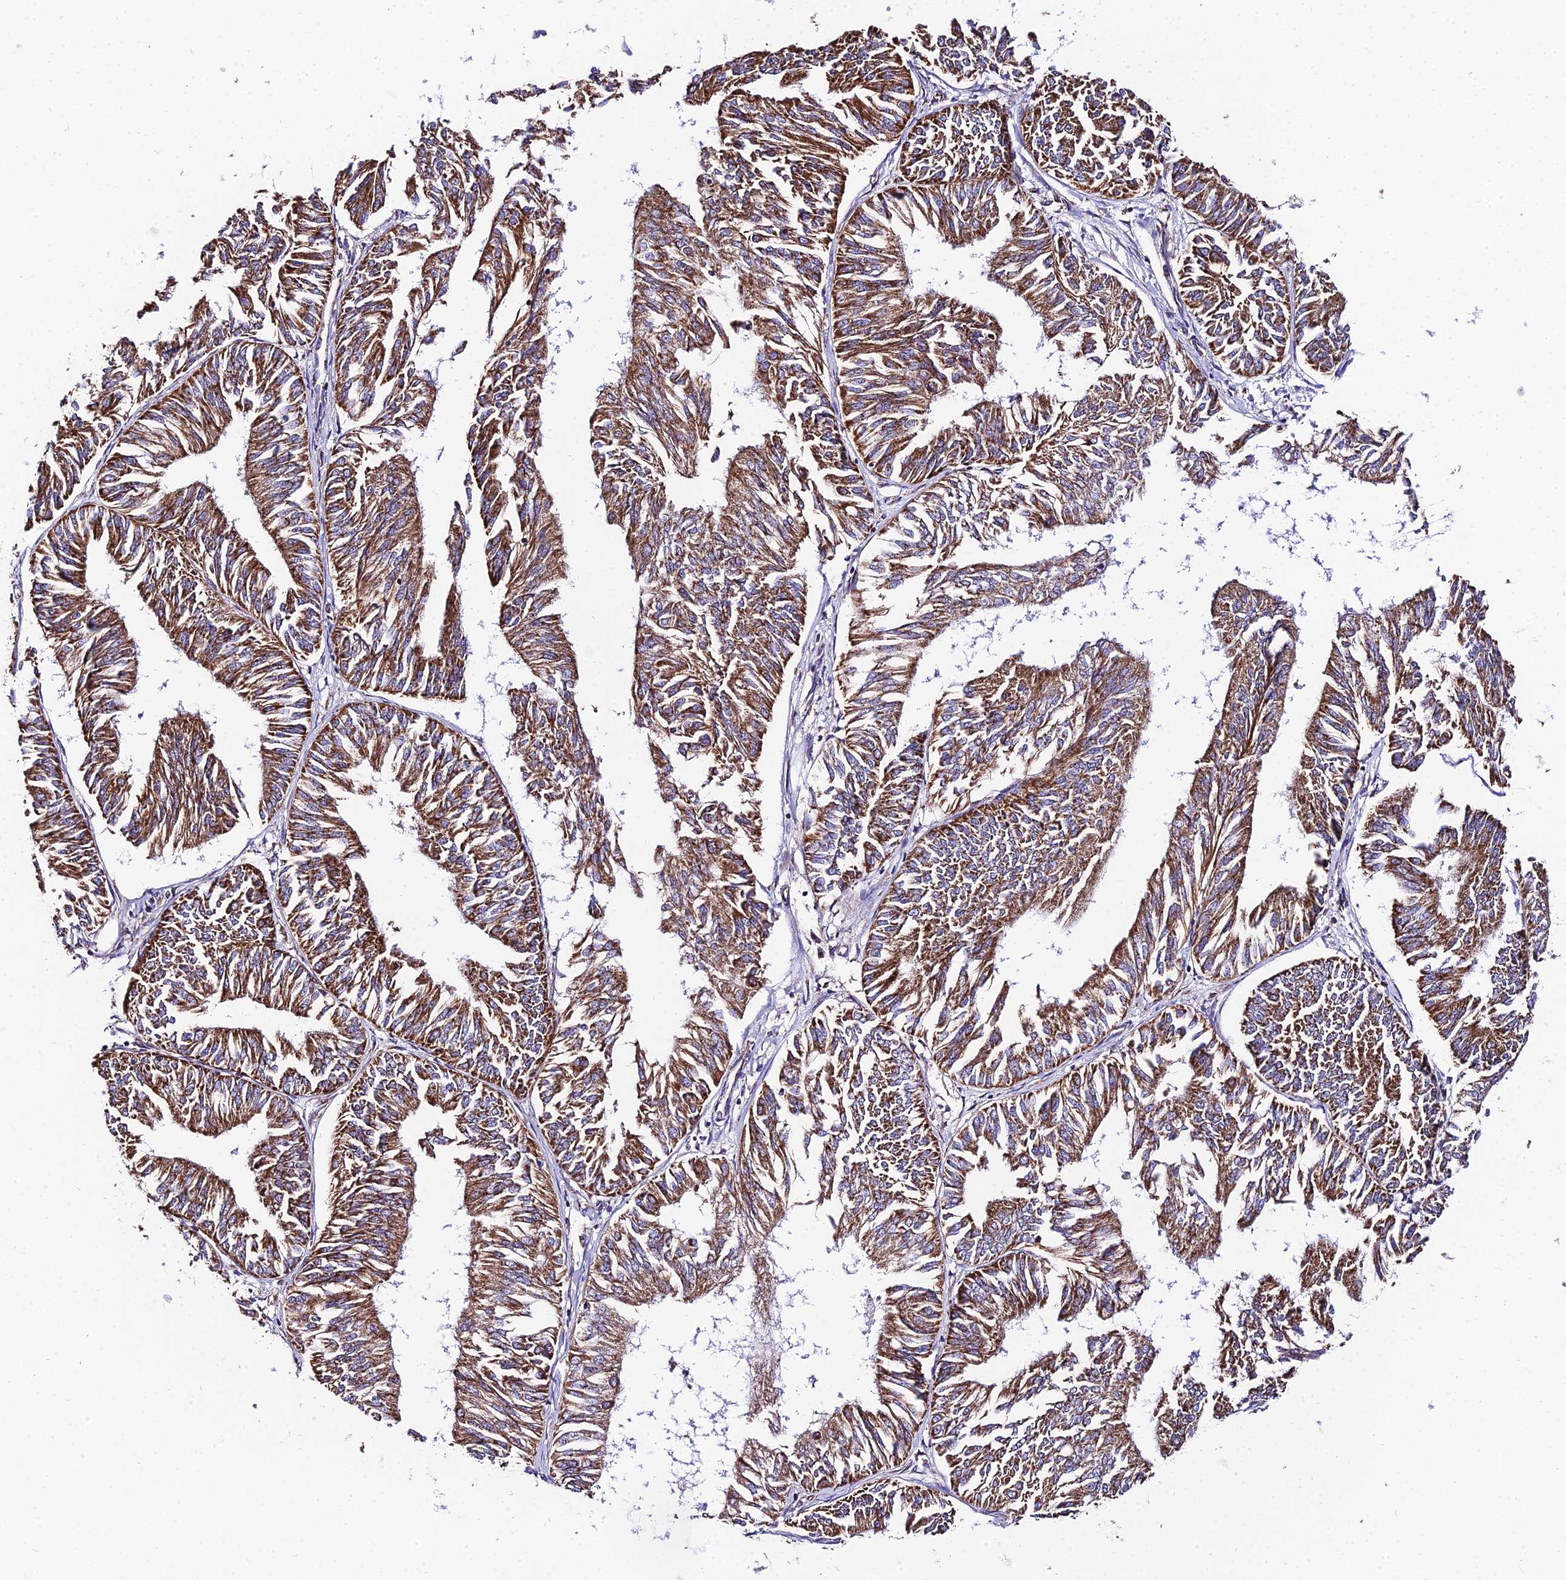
{"staining": {"intensity": "strong", "quantity": ">75%", "location": "cytoplasmic/membranous"}, "tissue": "endometrial cancer", "cell_type": "Tumor cells", "image_type": "cancer", "snomed": [{"axis": "morphology", "description": "Adenocarcinoma, NOS"}, {"axis": "topography", "description": "Endometrium"}], "caption": "Protein expression analysis of adenocarcinoma (endometrial) exhibits strong cytoplasmic/membranous staining in approximately >75% of tumor cells. (Stains: DAB in brown, nuclei in blue, Microscopy: brightfield microscopy at high magnification).", "gene": "OCIAD1", "patient": {"sex": "female", "age": 58}}